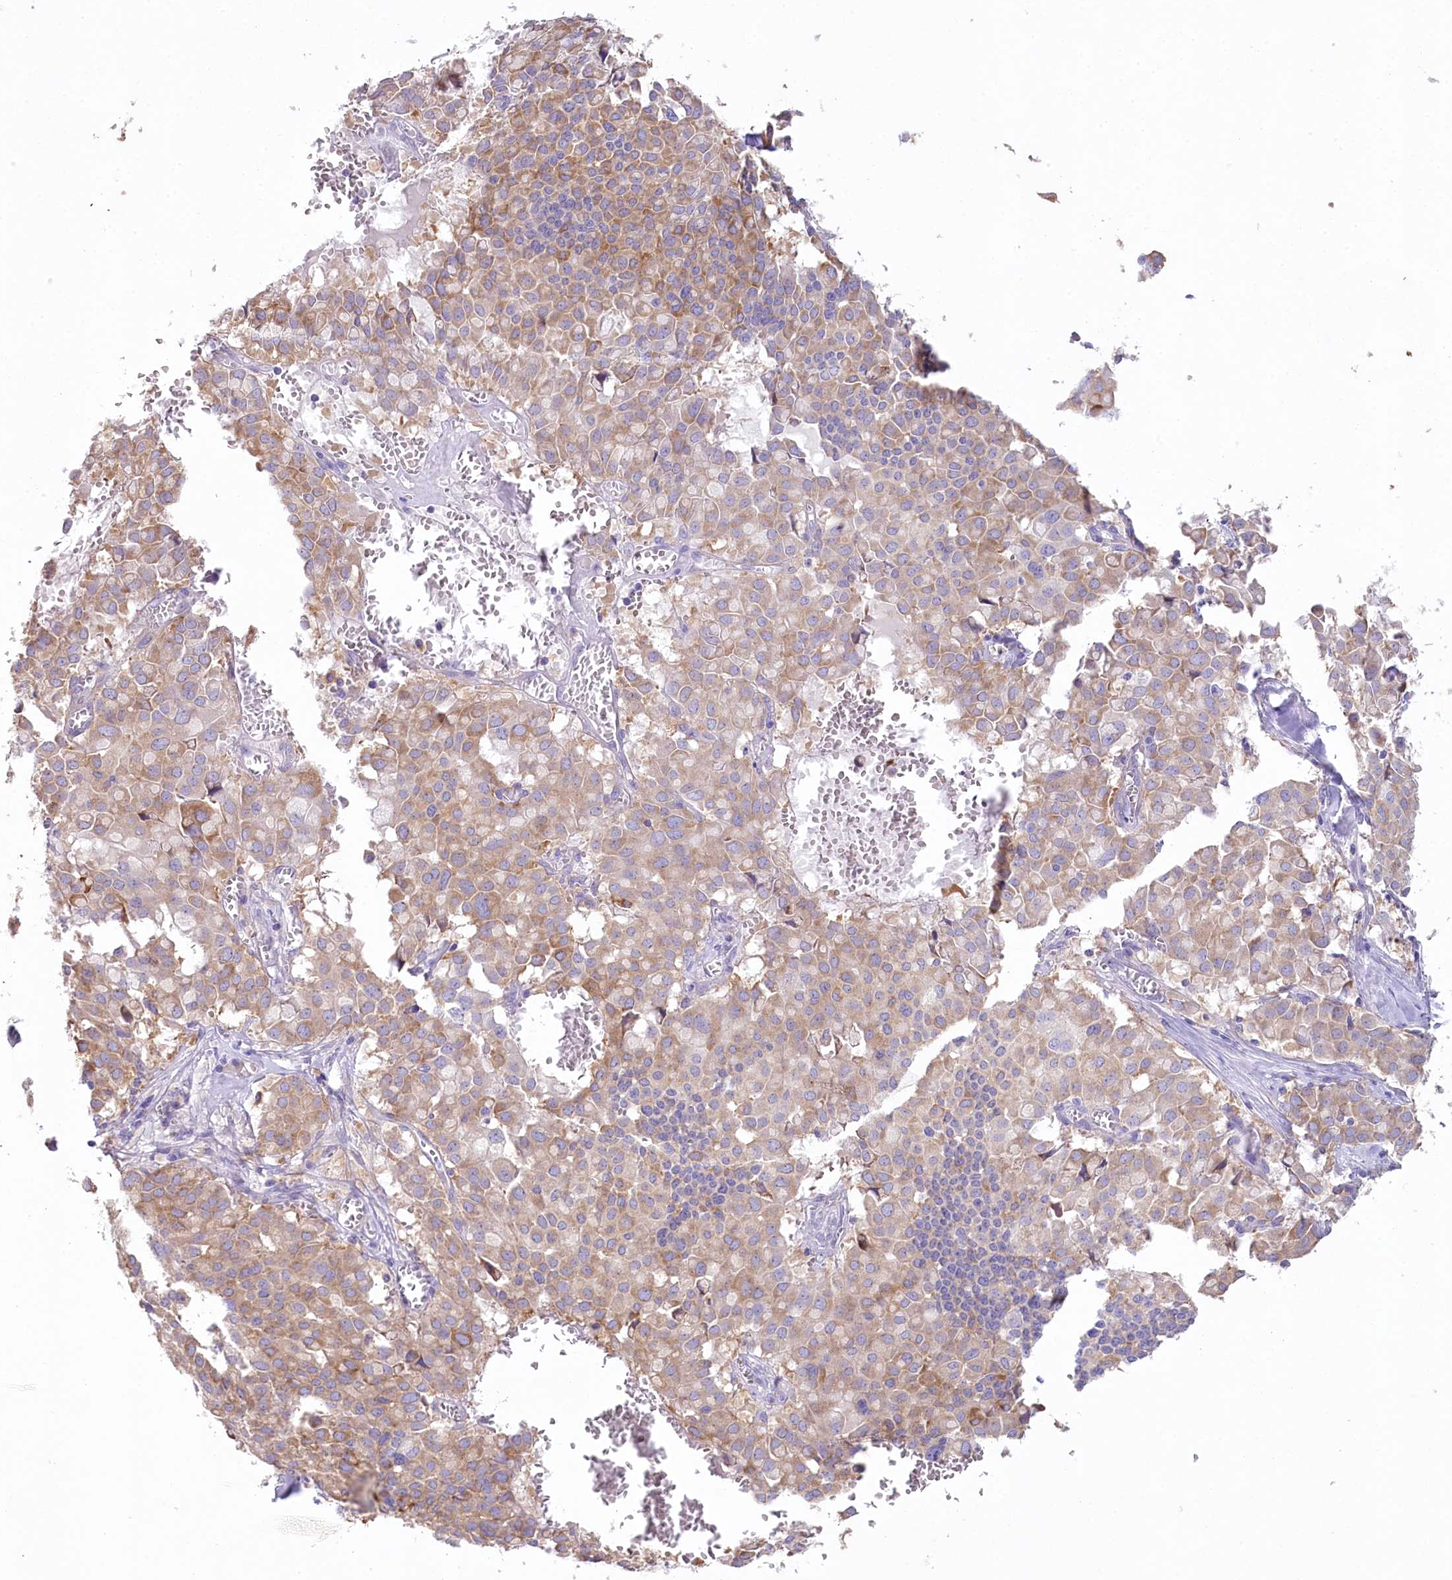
{"staining": {"intensity": "moderate", "quantity": ">75%", "location": "cytoplasmic/membranous"}, "tissue": "pancreatic cancer", "cell_type": "Tumor cells", "image_type": "cancer", "snomed": [{"axis": "morphology", "description": "Adenocarcinoma, NOS"}, {"axis": "topography", "description": "Pancreas"}], "caption": "Pancreatic adenocarcinoma tissue exhibits moderate cytoplasmic/membranous positivity in about >75% of tumor cells", "gene": "MYOZ1", "patient": {"sex": "male", "age": 65}}